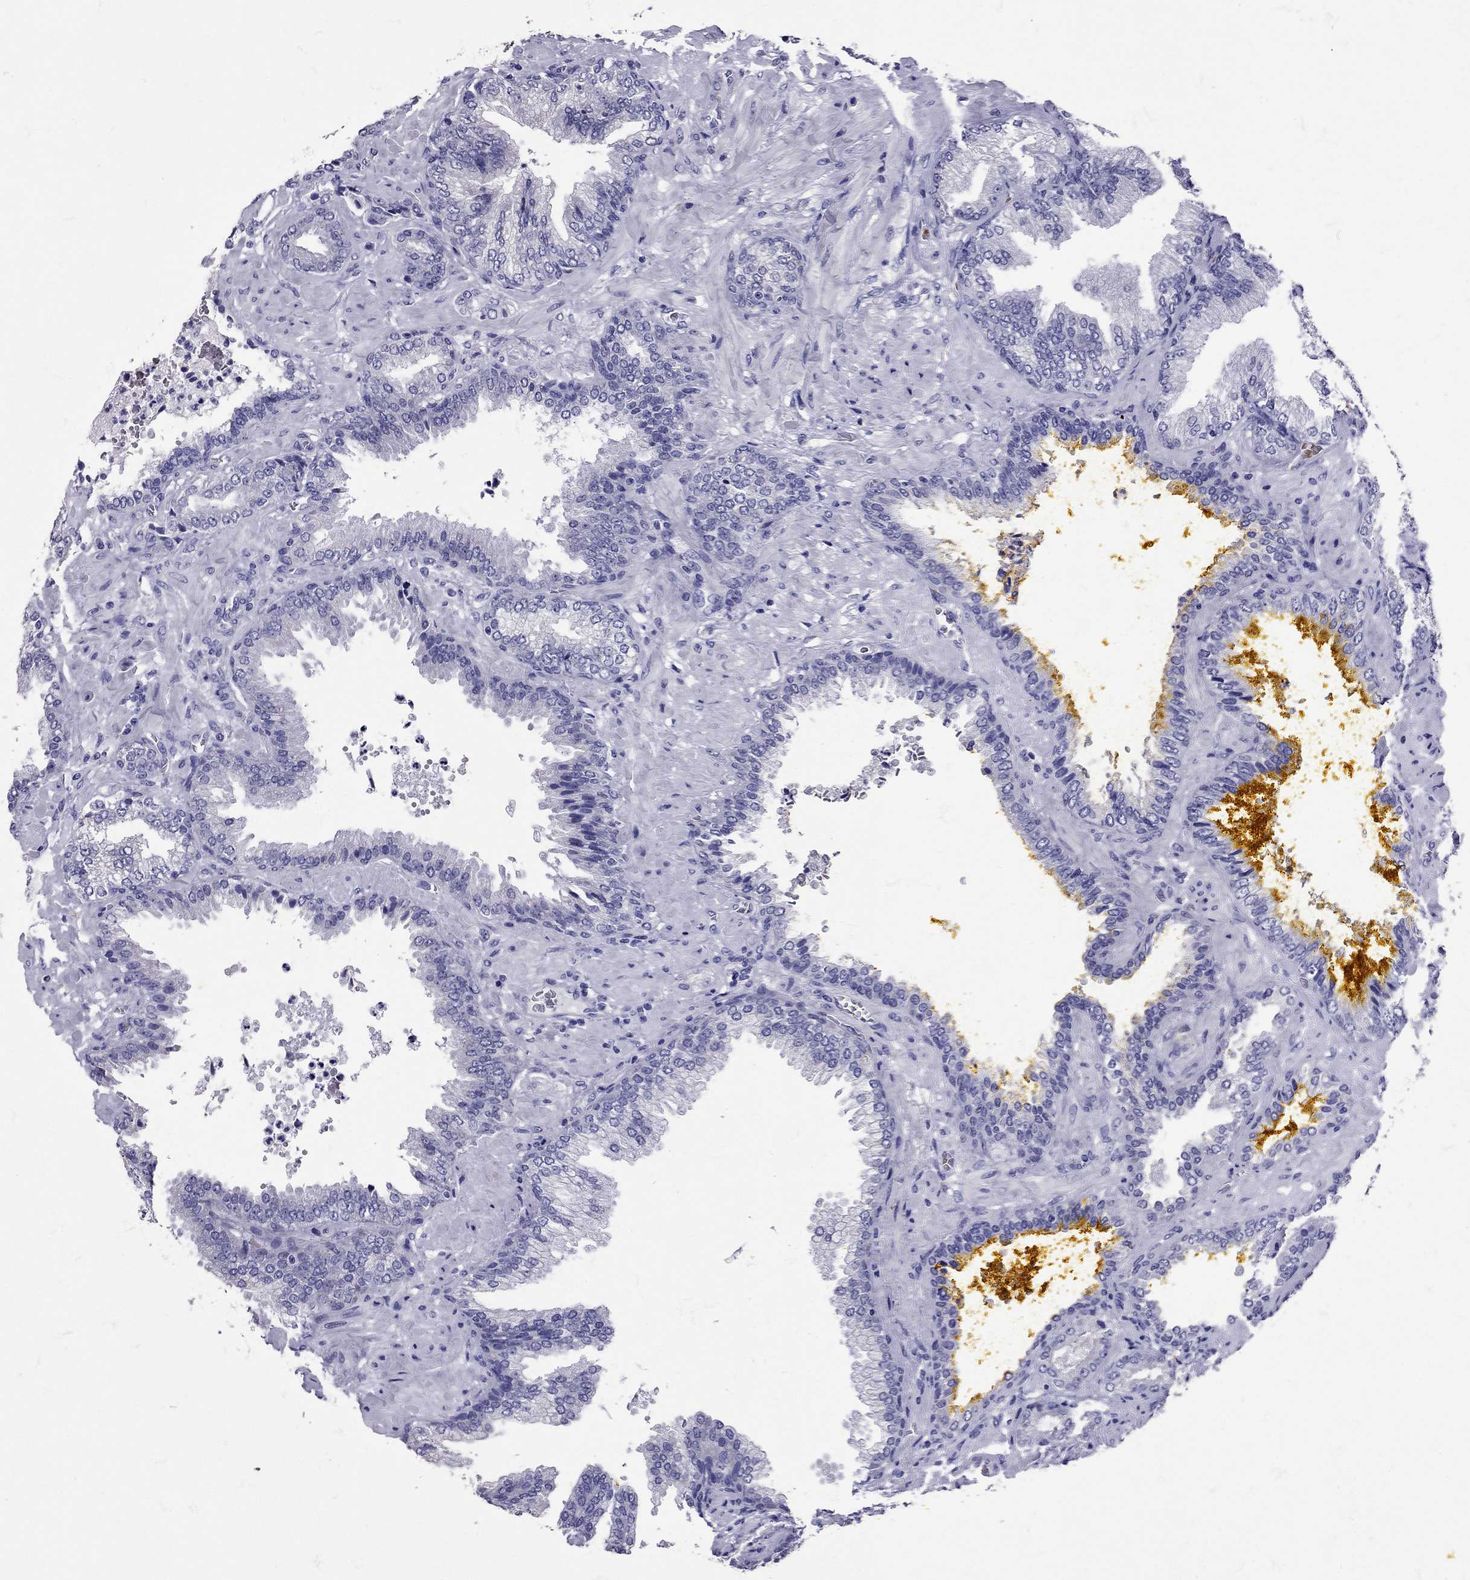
{"staining": {"intensity": "negative", "quantity": "none", "location": "none"}, "tissue": "prostate cancer", "cell_type": "Tumor cells", "image_type": "cancer", "snomed": [{"axis": "morphology", "description": "Adenocarcinoma, Low grade"}, {"axis": "topography", "description": "Prostate"}], "caption": "A high-resolution histopathology image shows IHC staining of adenocarcinoma (low-grade) (prostate), which reveals no significant positivity in tumor cells. Nuclei are stained in blue.", "gene": "TBR1", "patient": {"sex": "male", "age": 68}}